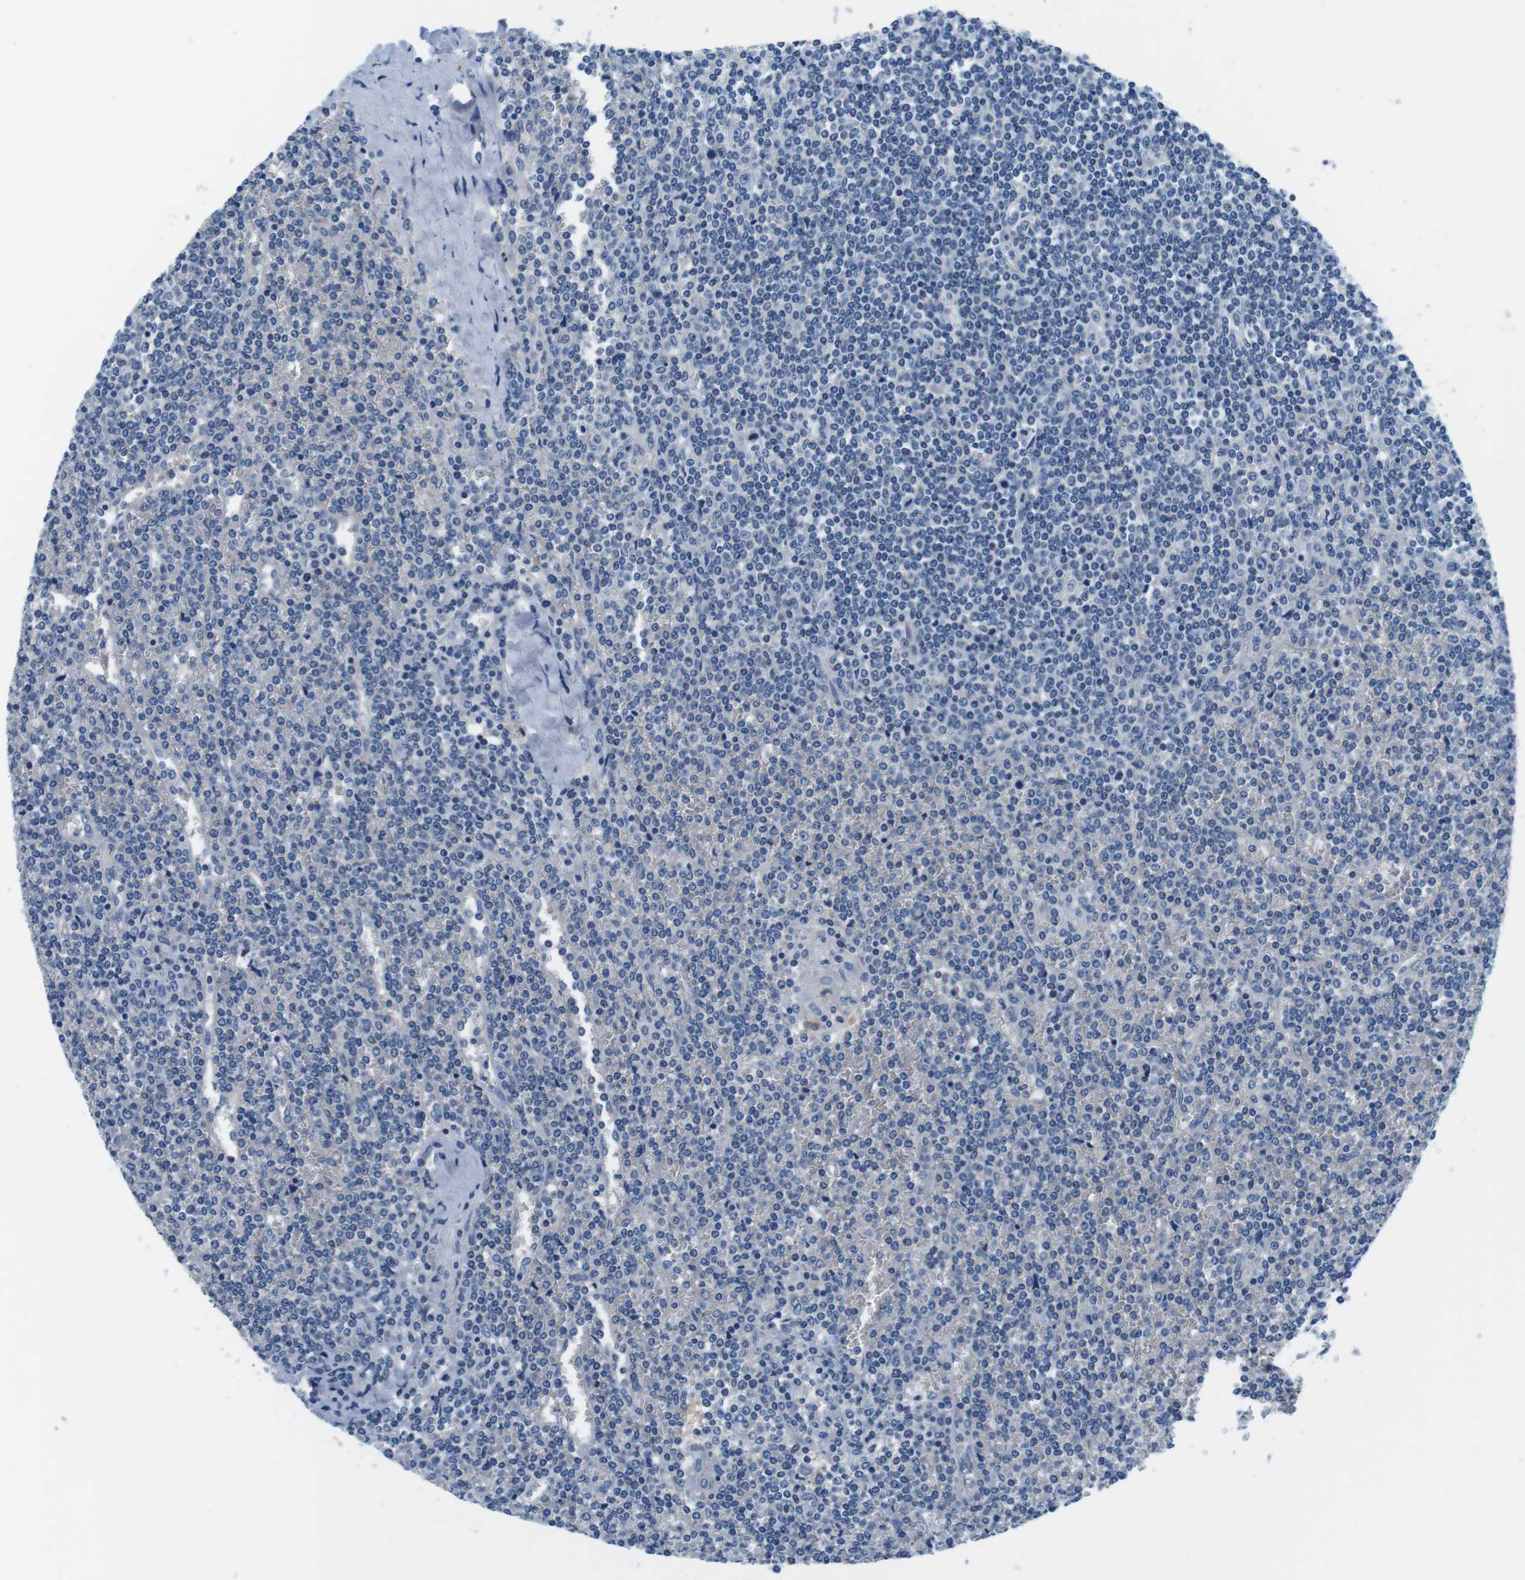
{"staining": {"intensity": "negative", "quantity": "none", "location": "none"}, "tissue": "lymphoma", "cell_type": "Tumor cells", "image_type": "cancer", "snomed": [{"axis": "morphology", "description": "Malignant lymphoma, non-Hodgkin's type, Low grade"}, {"axis": "topography", "description": "Spleen"}], "caption": "This is an immunohistochemistry (IHC) micrograph of low-grade malignant lymphoma, non-Hodgkin's type. There is no staining in tumor cells.", "gene": "DENND4C", "patient": {"sex": "female", "age": 19}}